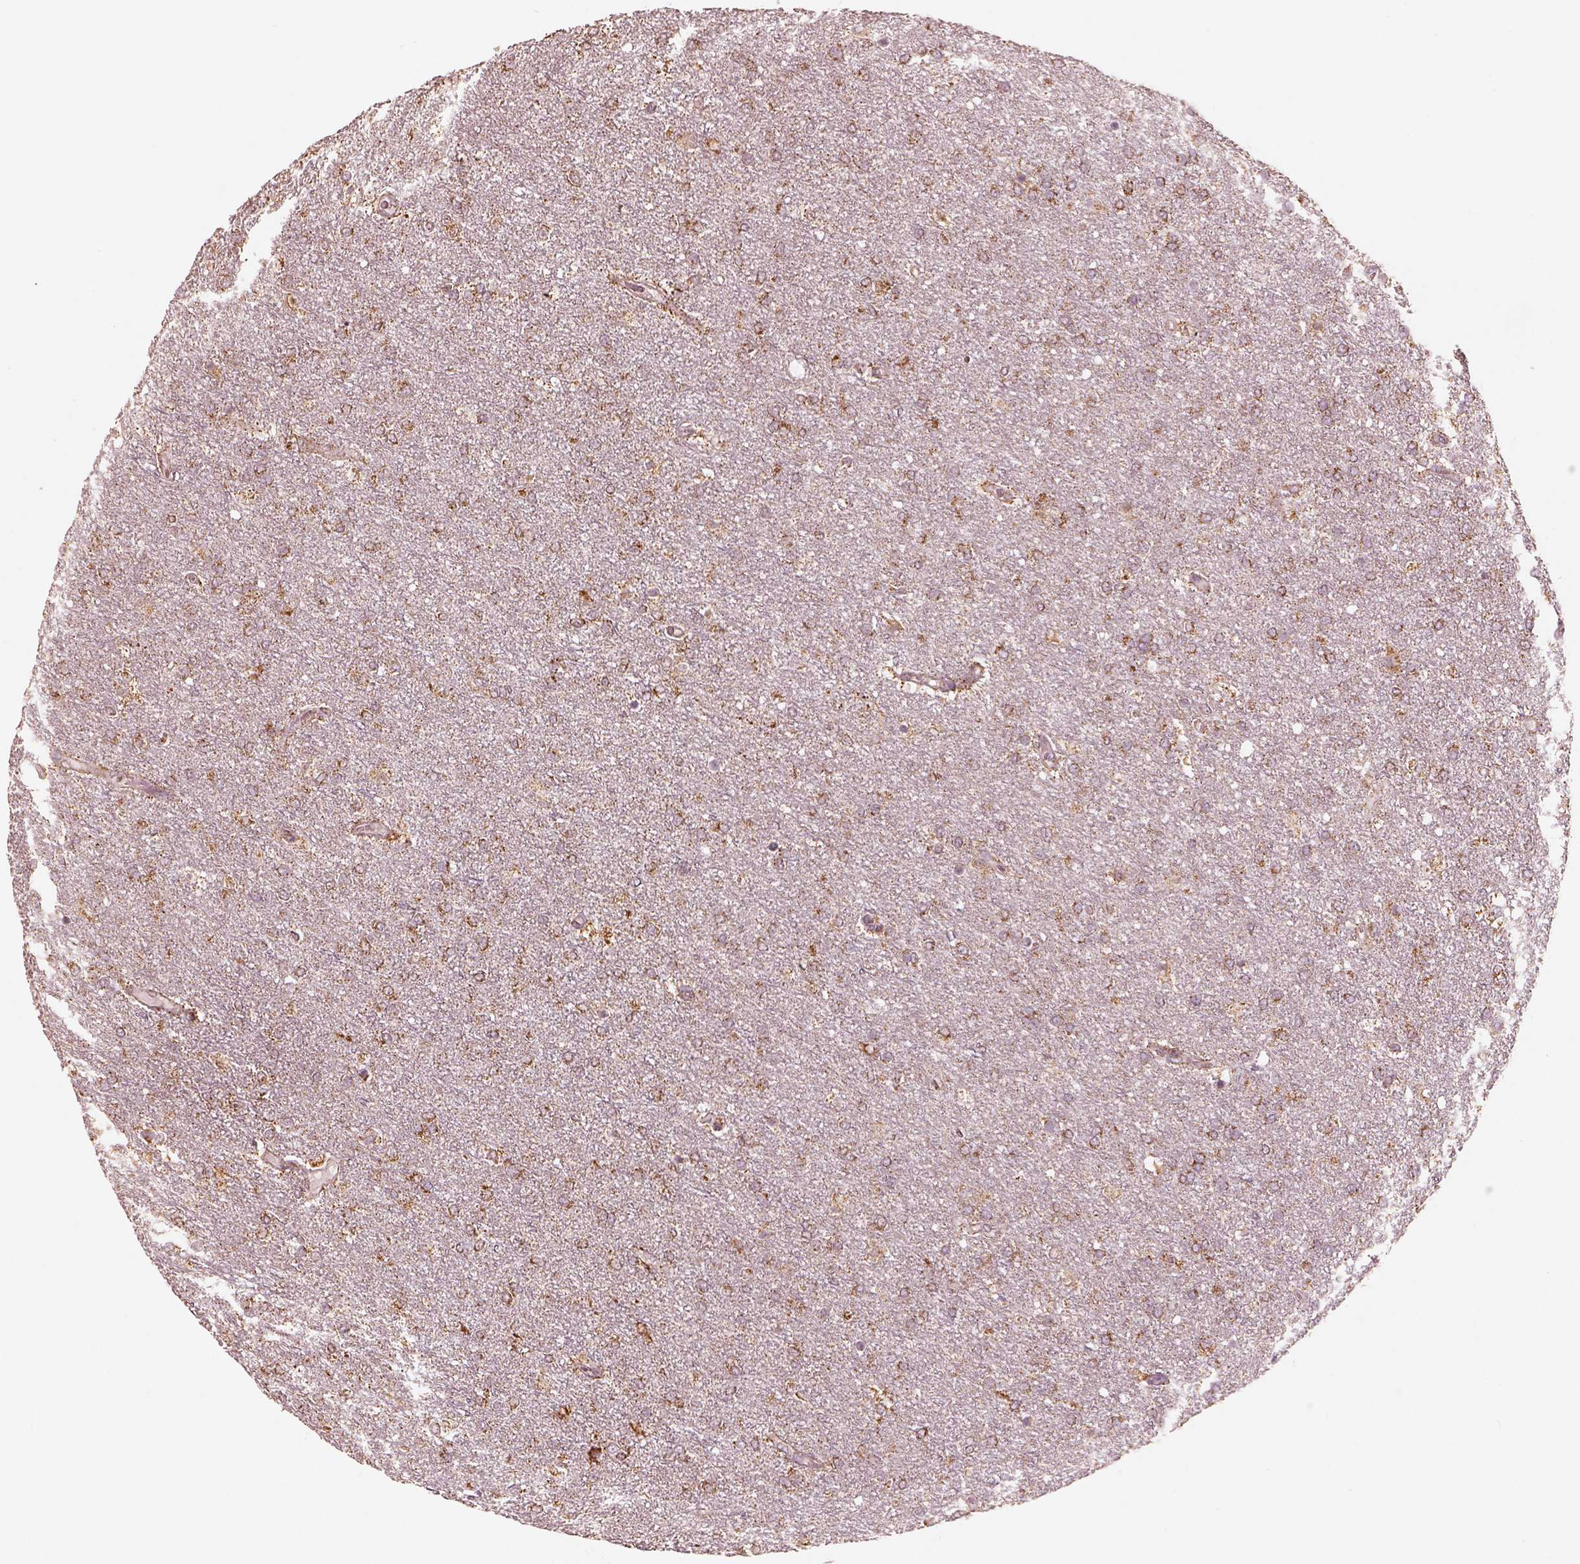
{"staining": {"intensity": "moderate", "quantity": ">75%", "location": "cytoplasmic/membranous"}, "tissue": "glioma", "cell_type": "Tumor cells", "image_type": "cancer", "snomed": [{"axis": "morphology", "description": "Glioma, malignant, High grade"}, {"axis": "topography", "description": "Brain"}], "caption": "Moderate cytoplasmic/membranous positivity is present in about >75% of tumor cells in glioma.", "gene": "ENTPD6", "patient": {"sex": "female", "age": 61}}